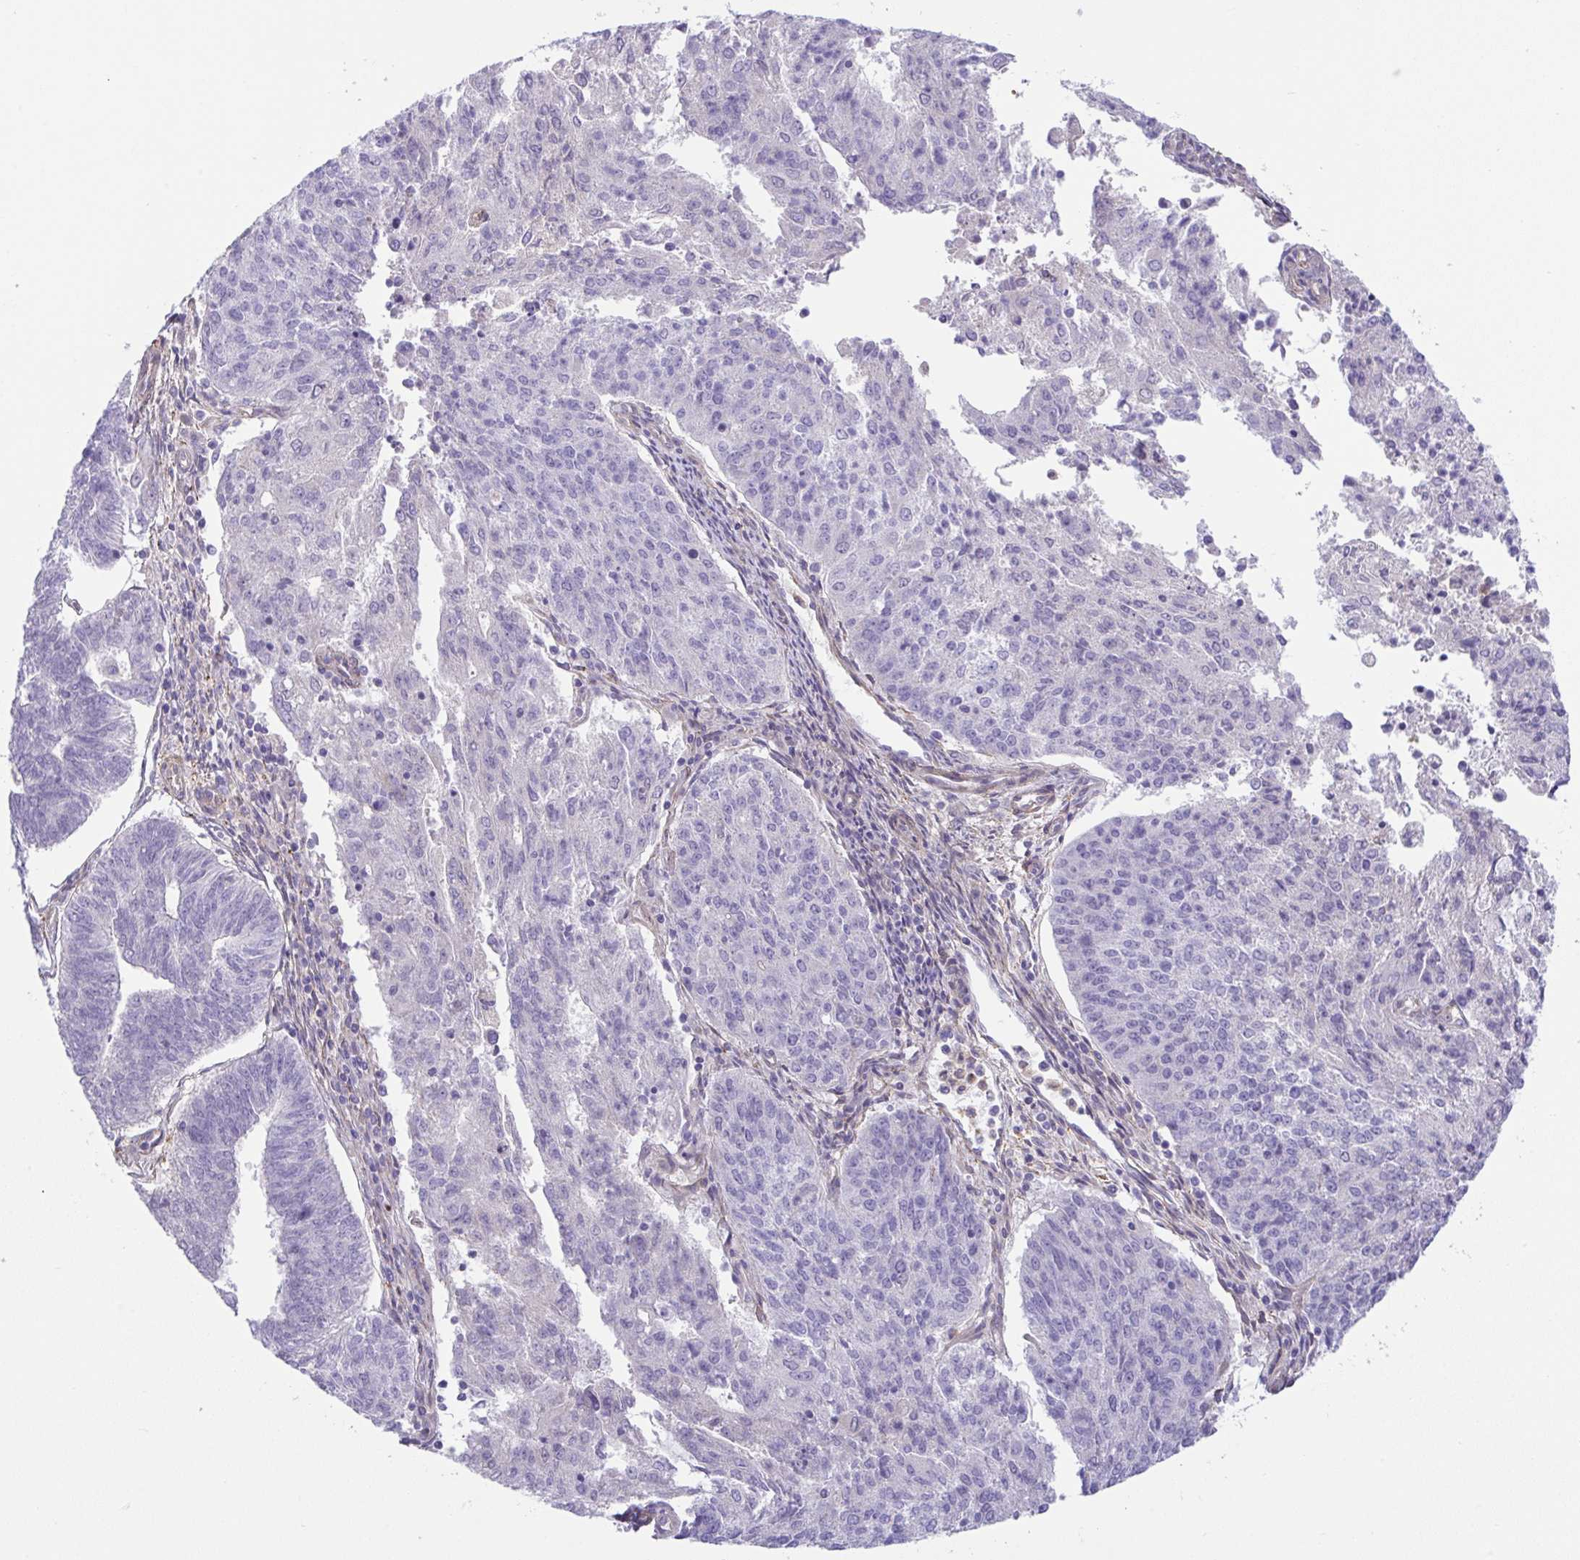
{"staining": {"intensity": "negative", "quantity": "none", "location": "none"}, "tissue": "endometrial cancer", "cell_type": "Tumor cells", "image_type": "cancer", "snomed": [{"axis": "morphology", "description": "Adenocarcinoma, NOS"}, {"axis": "topography", "description": "Endometrium"}], "caption": "This is an immunohistochemistry image of endometrial cancer (adenocarcinoma). There is no positivity in tumor cells.", "gene": "RHOXF1", "patient": {"sex": "female", "age": 82}}